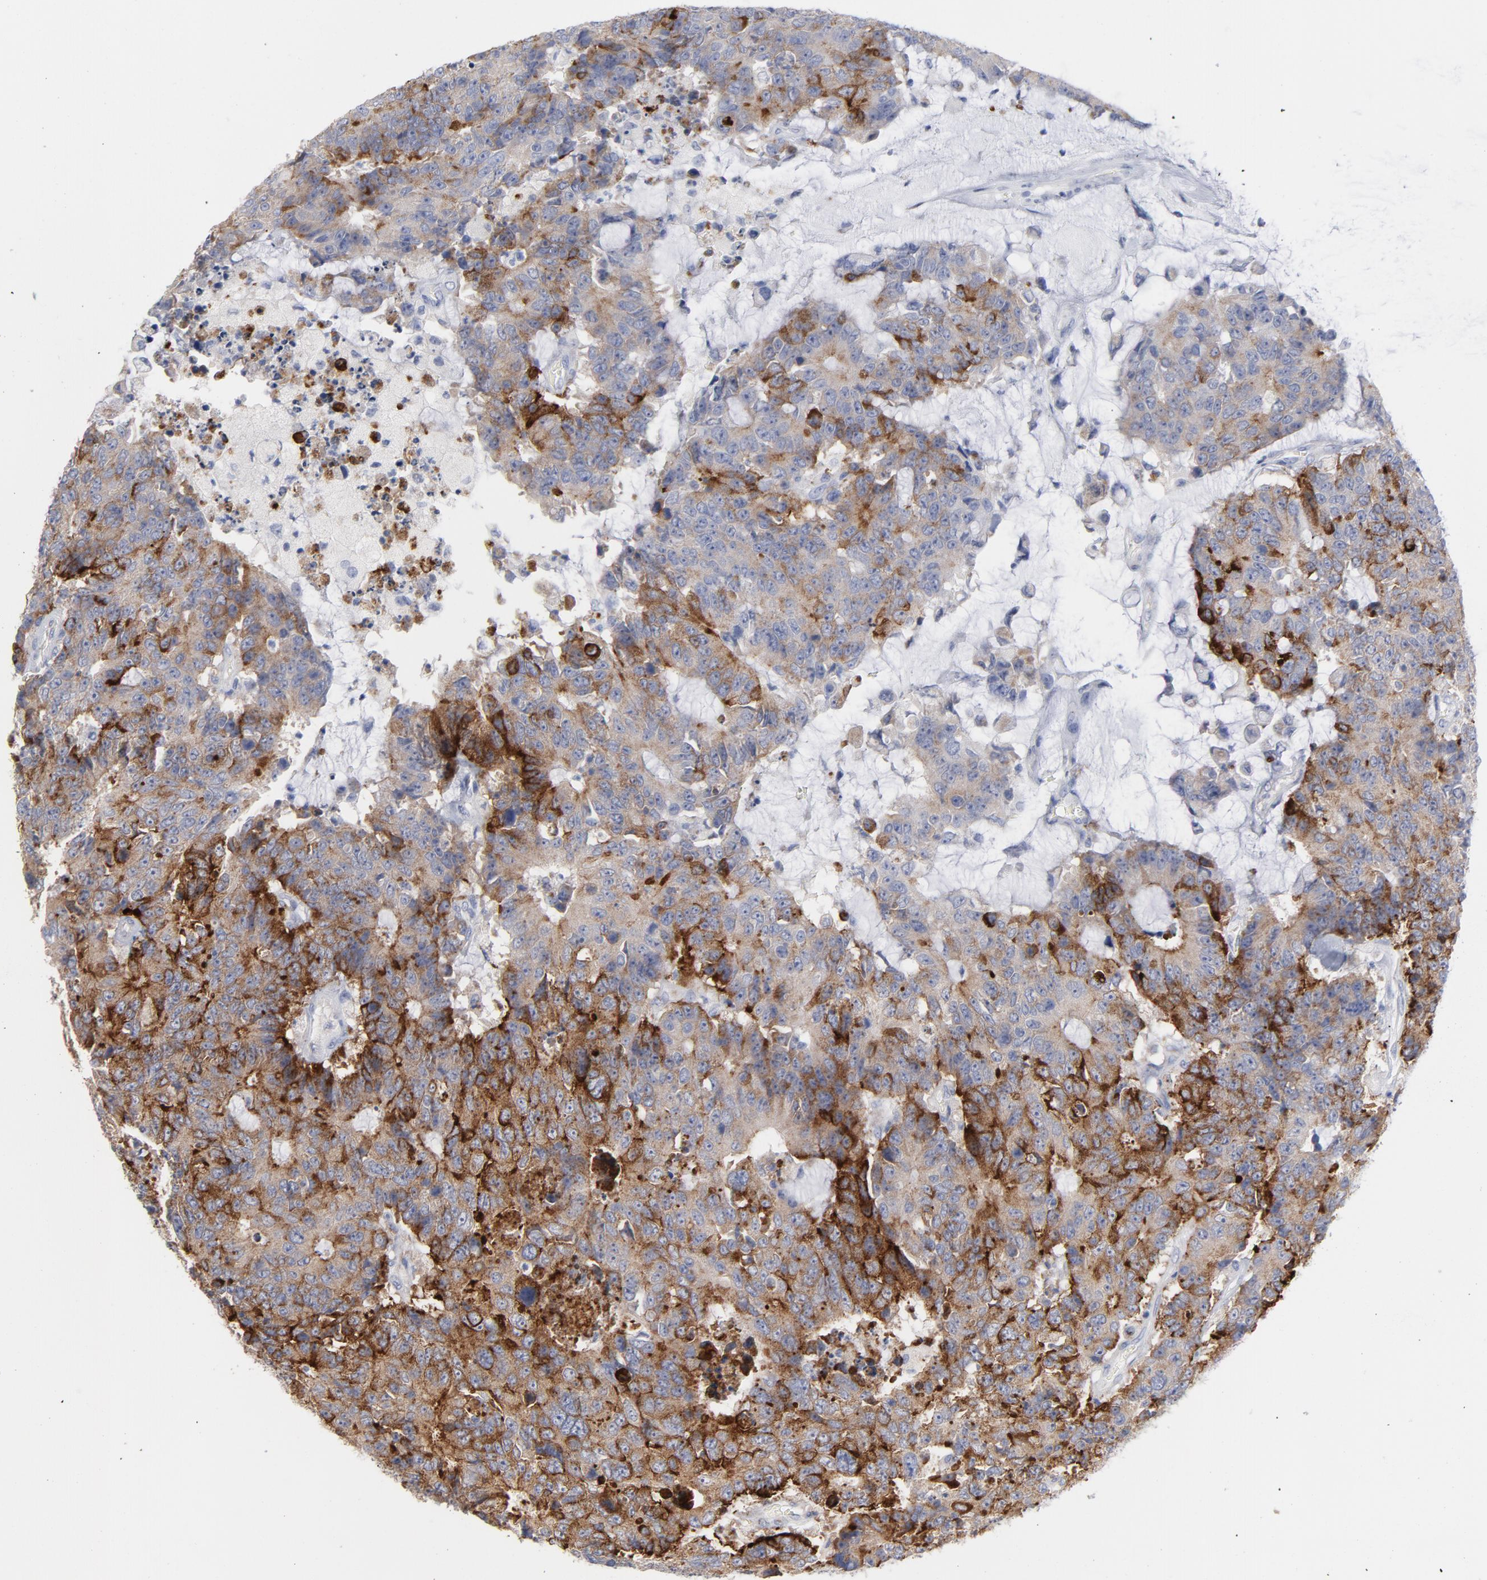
{"staining": {"intensity": "strong", "quantity": ">75%", "location": "cytoplasmic/membranous"}, "tissue": "colorectal cancer", "cell_type": "Tumor cells", "image_type": "cancer", "snomed": [{"axis": "morphology", "description": "Adenocarcinoma, NOS"}, {"axis": "topography", "description": "Colon"}], "caption": "About >75% of tumor cells in human colorectal cancer exhibit strong cytoplasmic/membranous protein staining as visualized by brown immunohistochemical staining.", "gene": "CPE", "patient": {"sex": "female", "age": 86}}